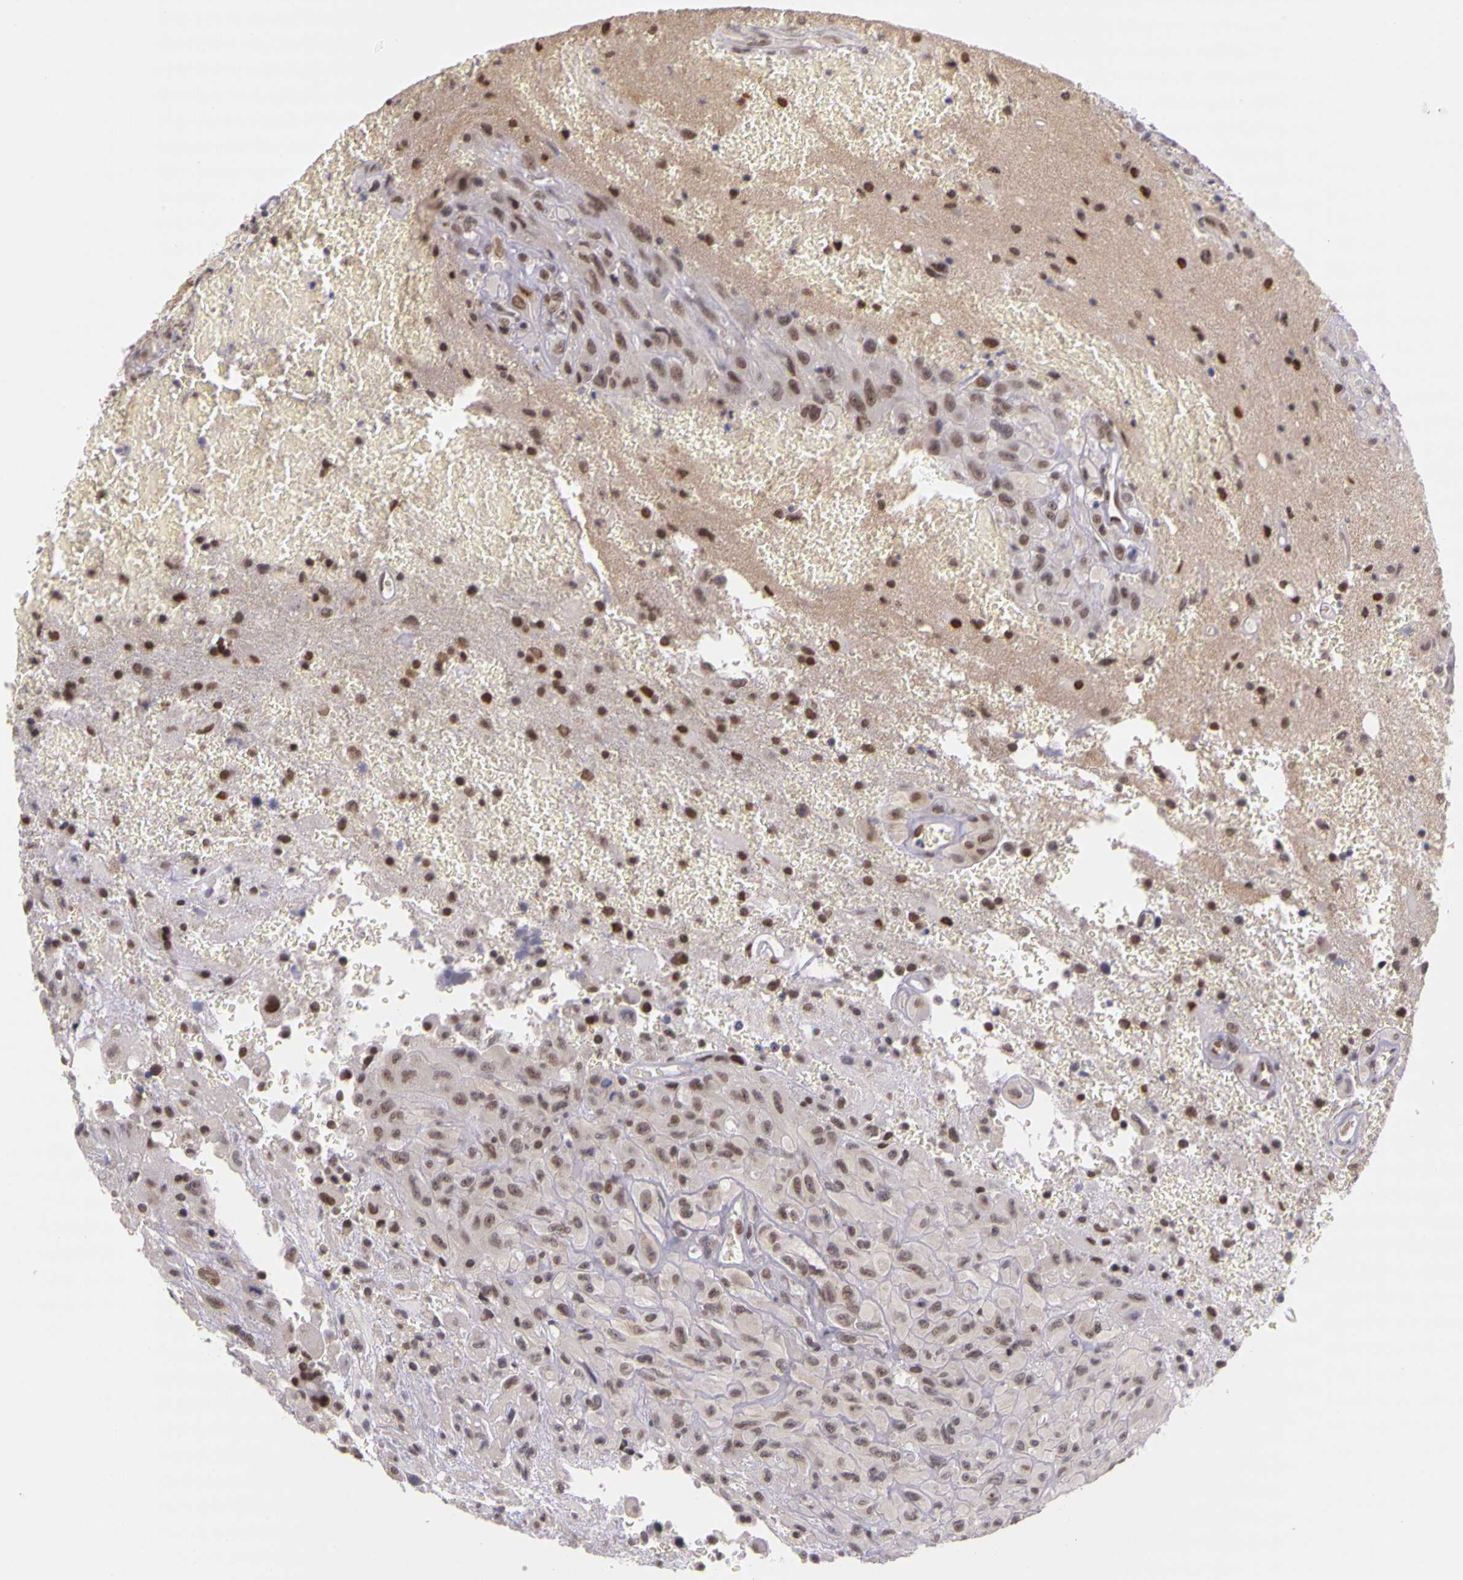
{"staining": {"intensity": "strong", "quantity": "25%-75%", "location": "nuclear"}, "tissue": "glioma", "cell_type": "Tumor cells", "image_type": "cancer", "snomed": [{"axis": "morphology", "description": "Glioma, malignant, High grade"}, {"axis": "topography", "description": "Brain"}], "caption": "This micrograph displays glioma stained with IHC to label a protein in brown. The nuclear of tumor cells show strong positivity for the protein. Nuclei are counter-stained blue.", "gene": "WDR13", "patient": {"sex": "male", "age": 48}}